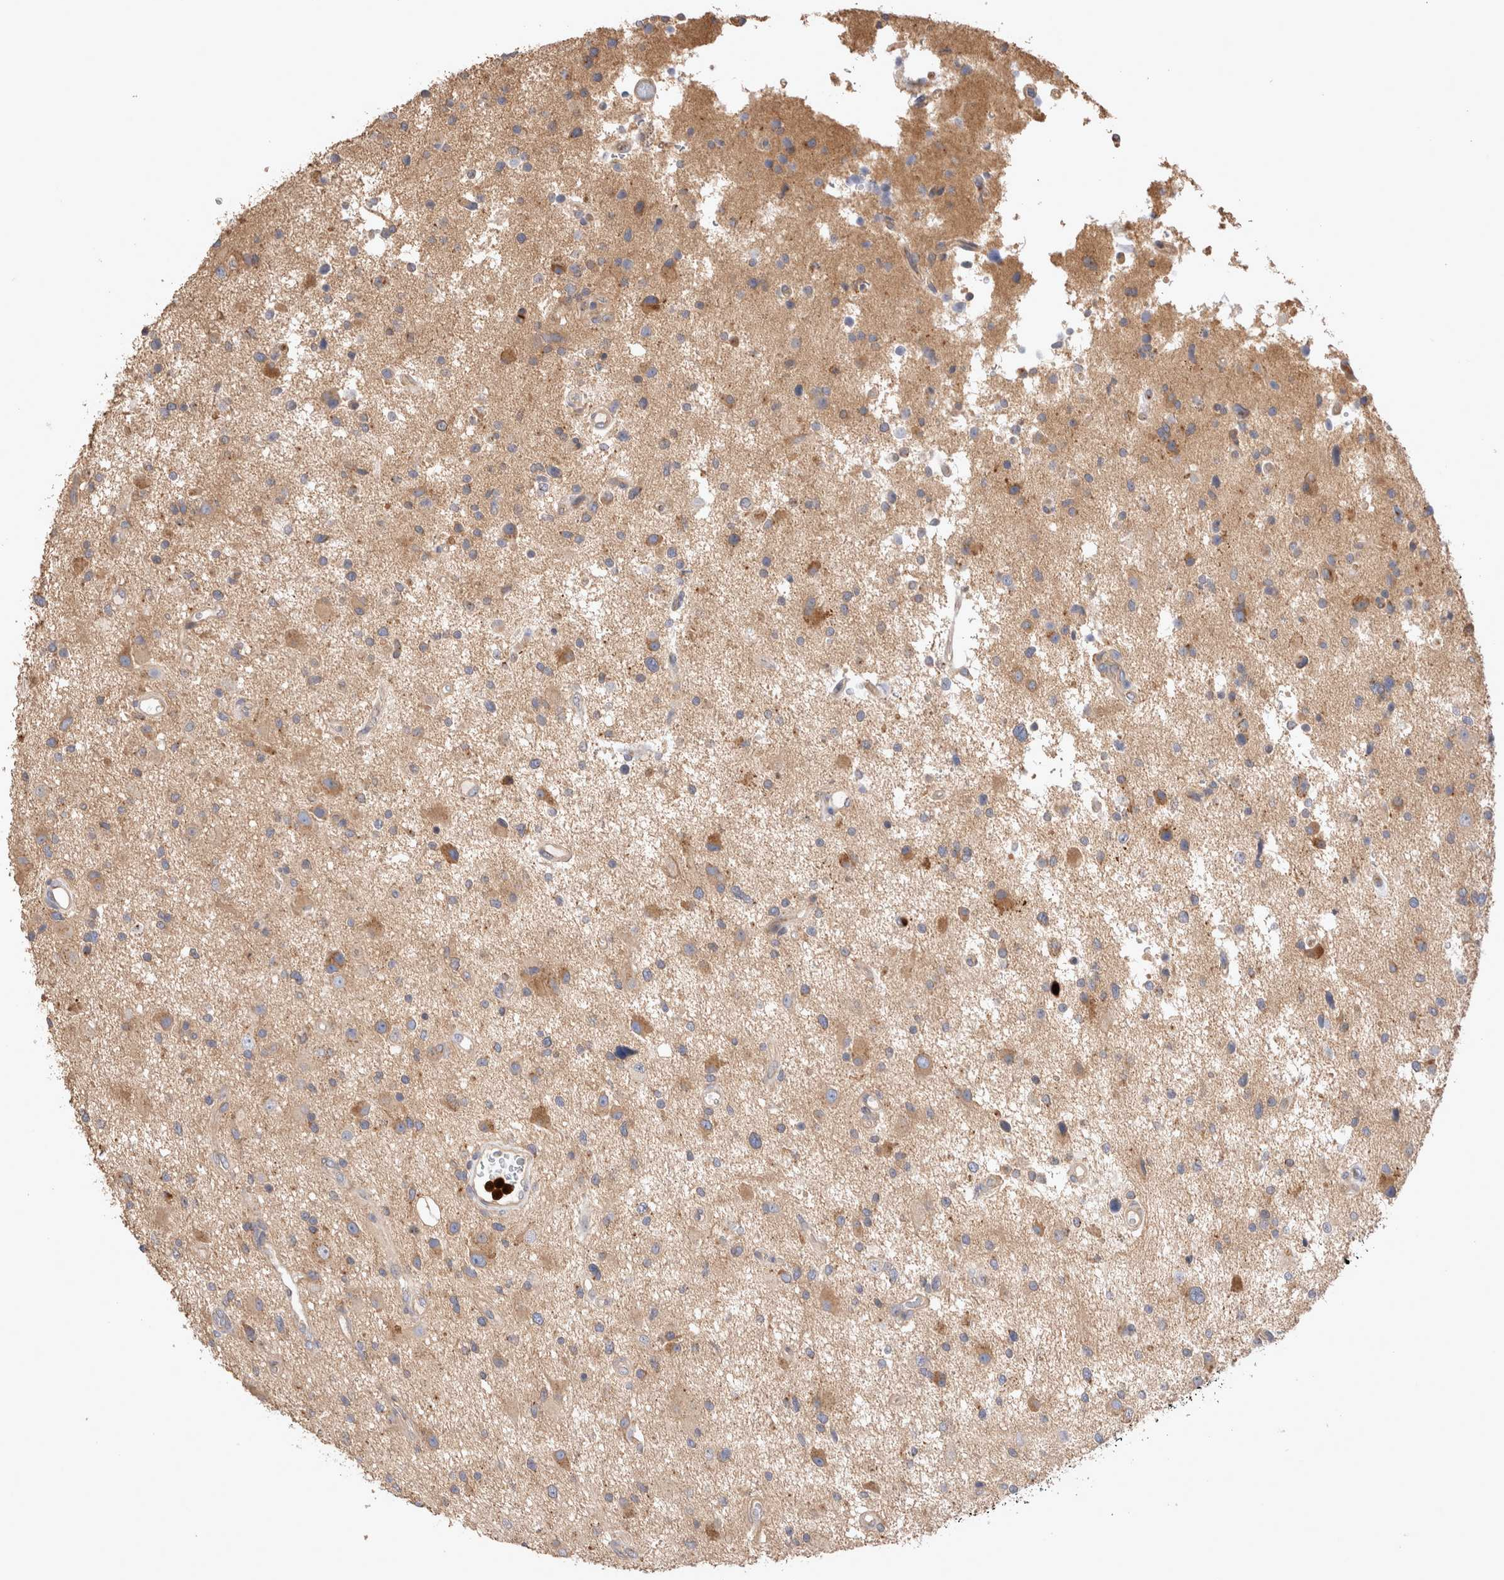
{"staining": {"intensity": "moderate", "quantity": "25%-75%", "location": "cytoplasmic/membranous"}, "tissue": "glioma", "cell_type": "Tumor cells", "image_type": "cancer", "snomed": [{"axis": "morphology", "description": "Glioma, malignant, High grade"}, {"axis": "topography", "description": "Brain"}], "caption": "This photomicrograph reveals immunohistochemistry (IHC) staining of human glioma, with medium moderate cytoplasmic/membranous expression in approximately 25%-75% of tumor cells.", "gene": "NXT2", "patient": {"sex": "male", "age": 33}}